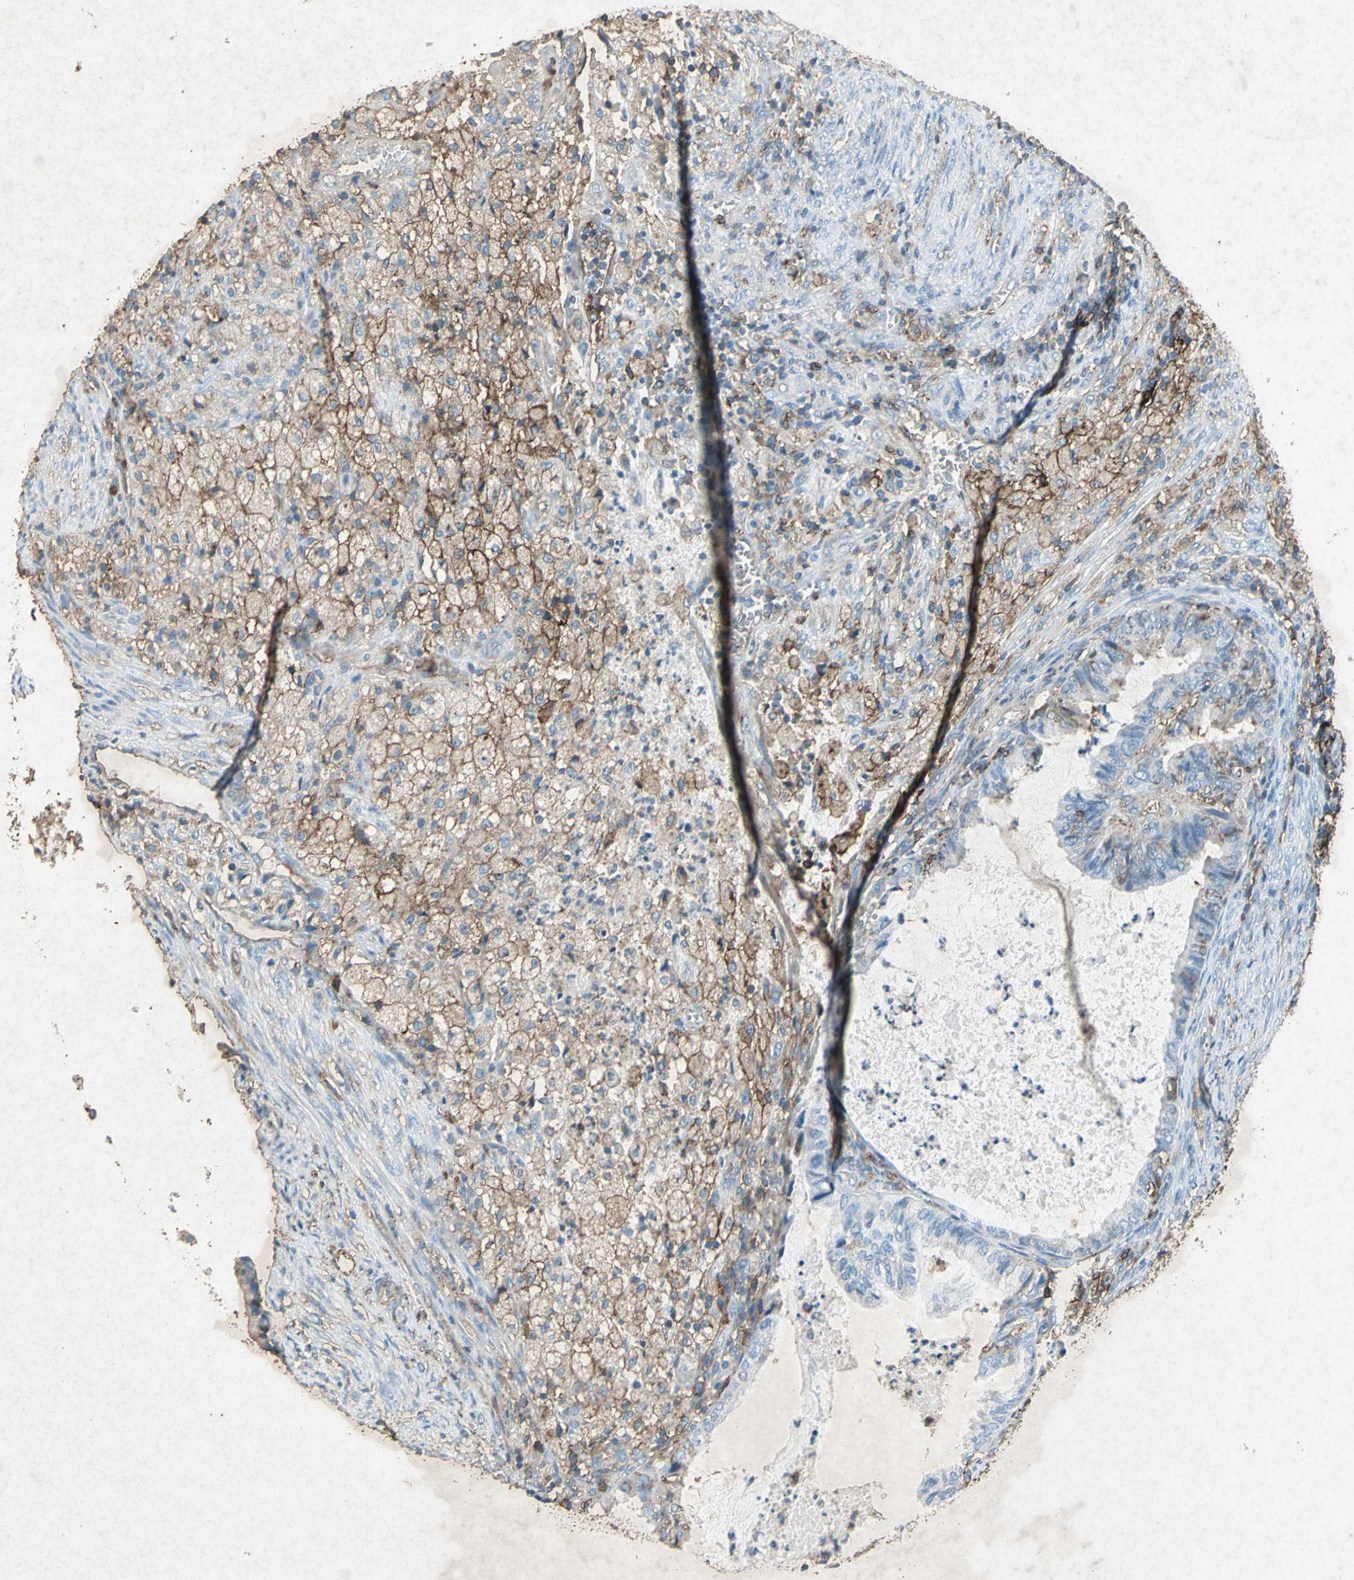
{"staining": {"intensity": "moderate", "quantity": "25%-75%", "location": "cytoplasmic/membranous"}, "tissue": "cervical cancer", "cell_type": "Tumor cells", "image_type": "cancer", "snomed": [{"axis": "morphology", "description": "Normal tissue, NOS"}, {"axis": "morphology", "description": "Adenocarcinoma, NOS"}, {"axis": "topography", "description": "Cervix"}, {"axis": "topography", "description": "Endometrium"}], "caption": "Immunohistochemistry (IHC) (DAB (3,3'-diaminobenzidine)) staining of cervical cancer (adenocarcinoma) reveals moderate cytoplasmic/membranous protein staining in about 25%-75% of tumor cells.", "gene": "CCR6", "patient": {"sex": "female", "age": 86}}